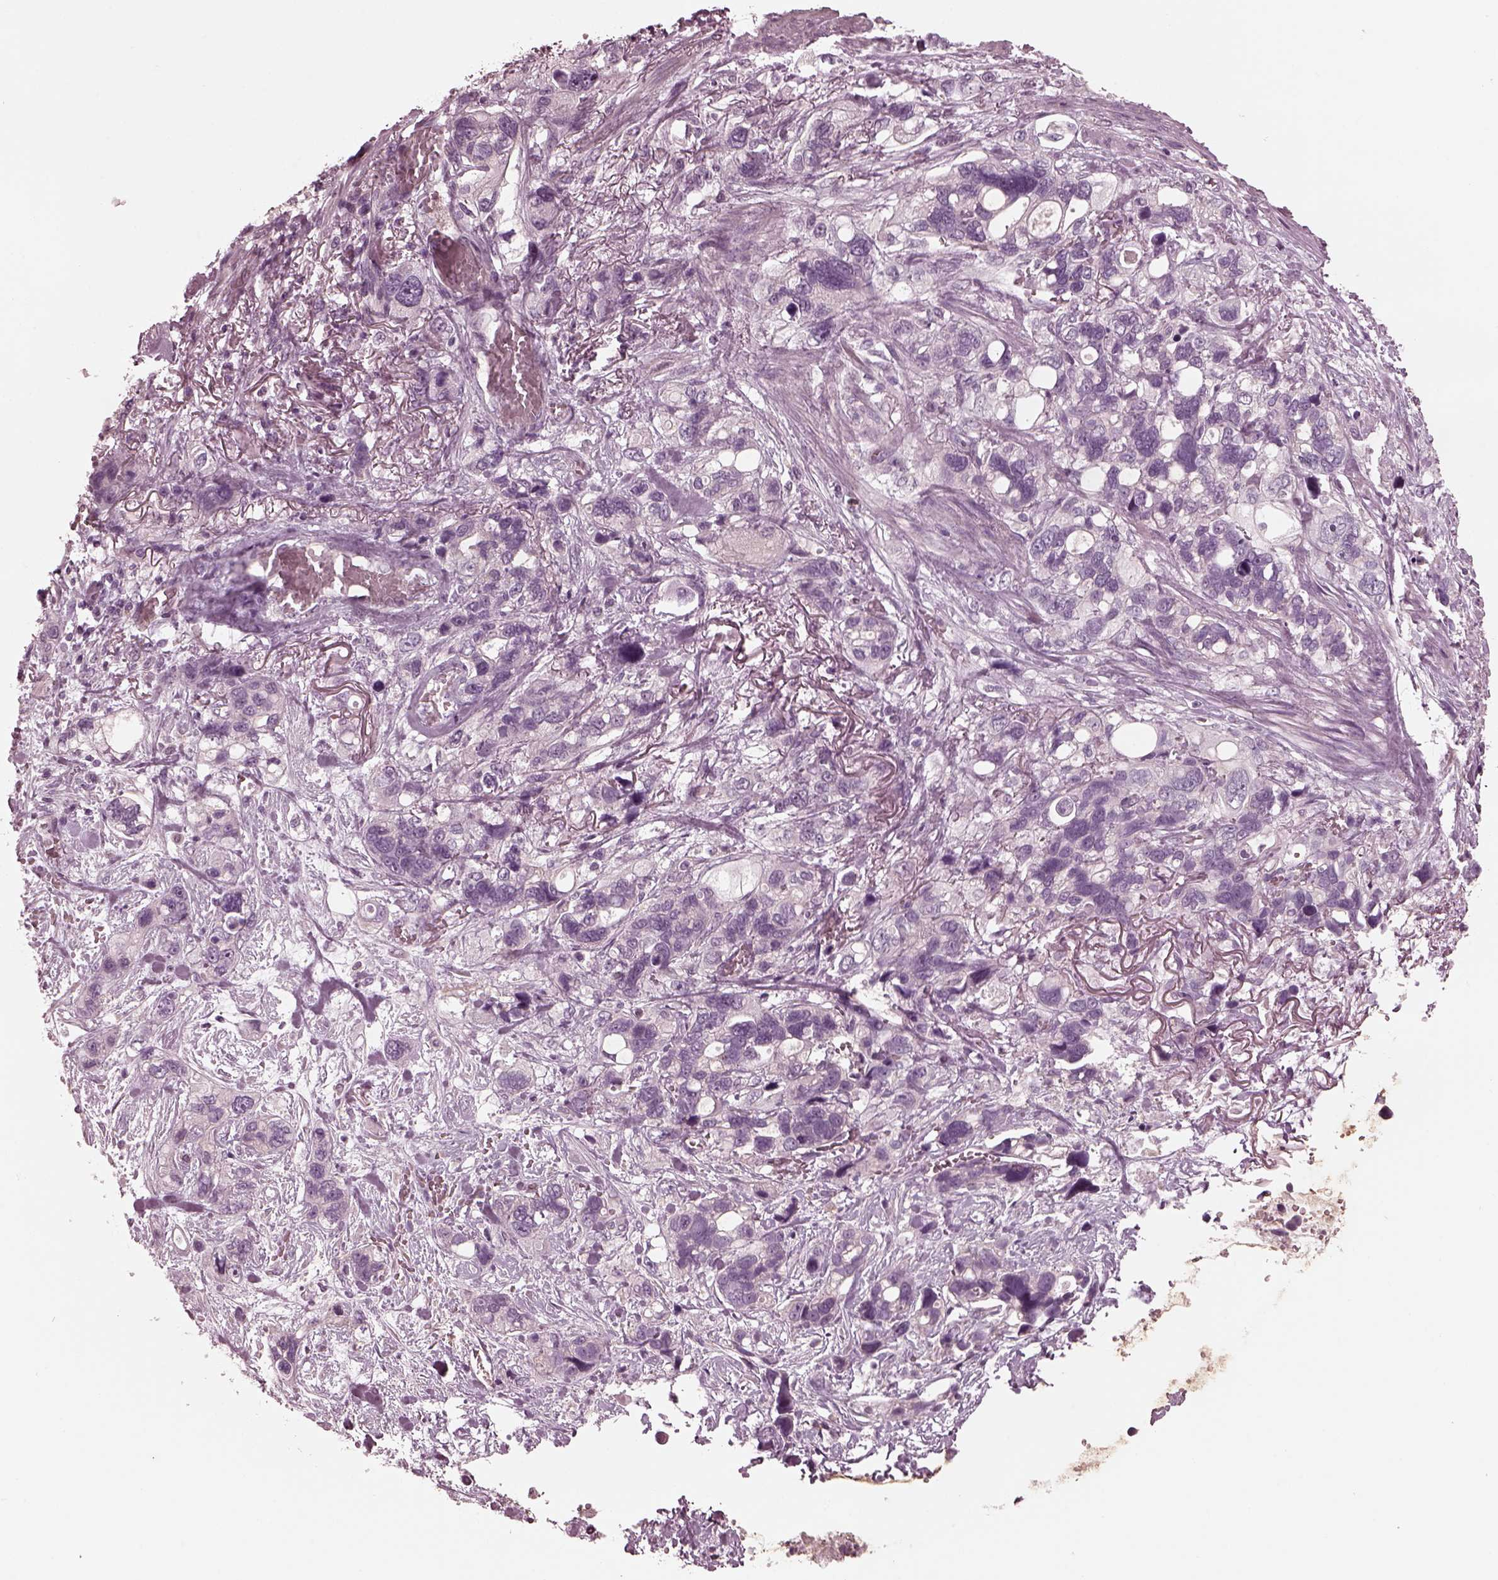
{"staining": {"intensity": "negative", "quantity": "none", "location": "none"}, "tissue": "stomach cancer", "cell_type": "Tumor cells", "image_type": "cancer", "snomed": [{"axis": "morphology", "description": "Adenocarcinoma, NOS"}, {"axis": "topography", "description": "Stomach, upper"}], "caption": "High power microscopy micrograph of an immunohistochemistry micrograph of stomach cancer, revealing no significant positivity in tumor cells. Nuclei are stained in blue.", "gene": "KIF6", "patient": {"sex": "female", "age": 81}}